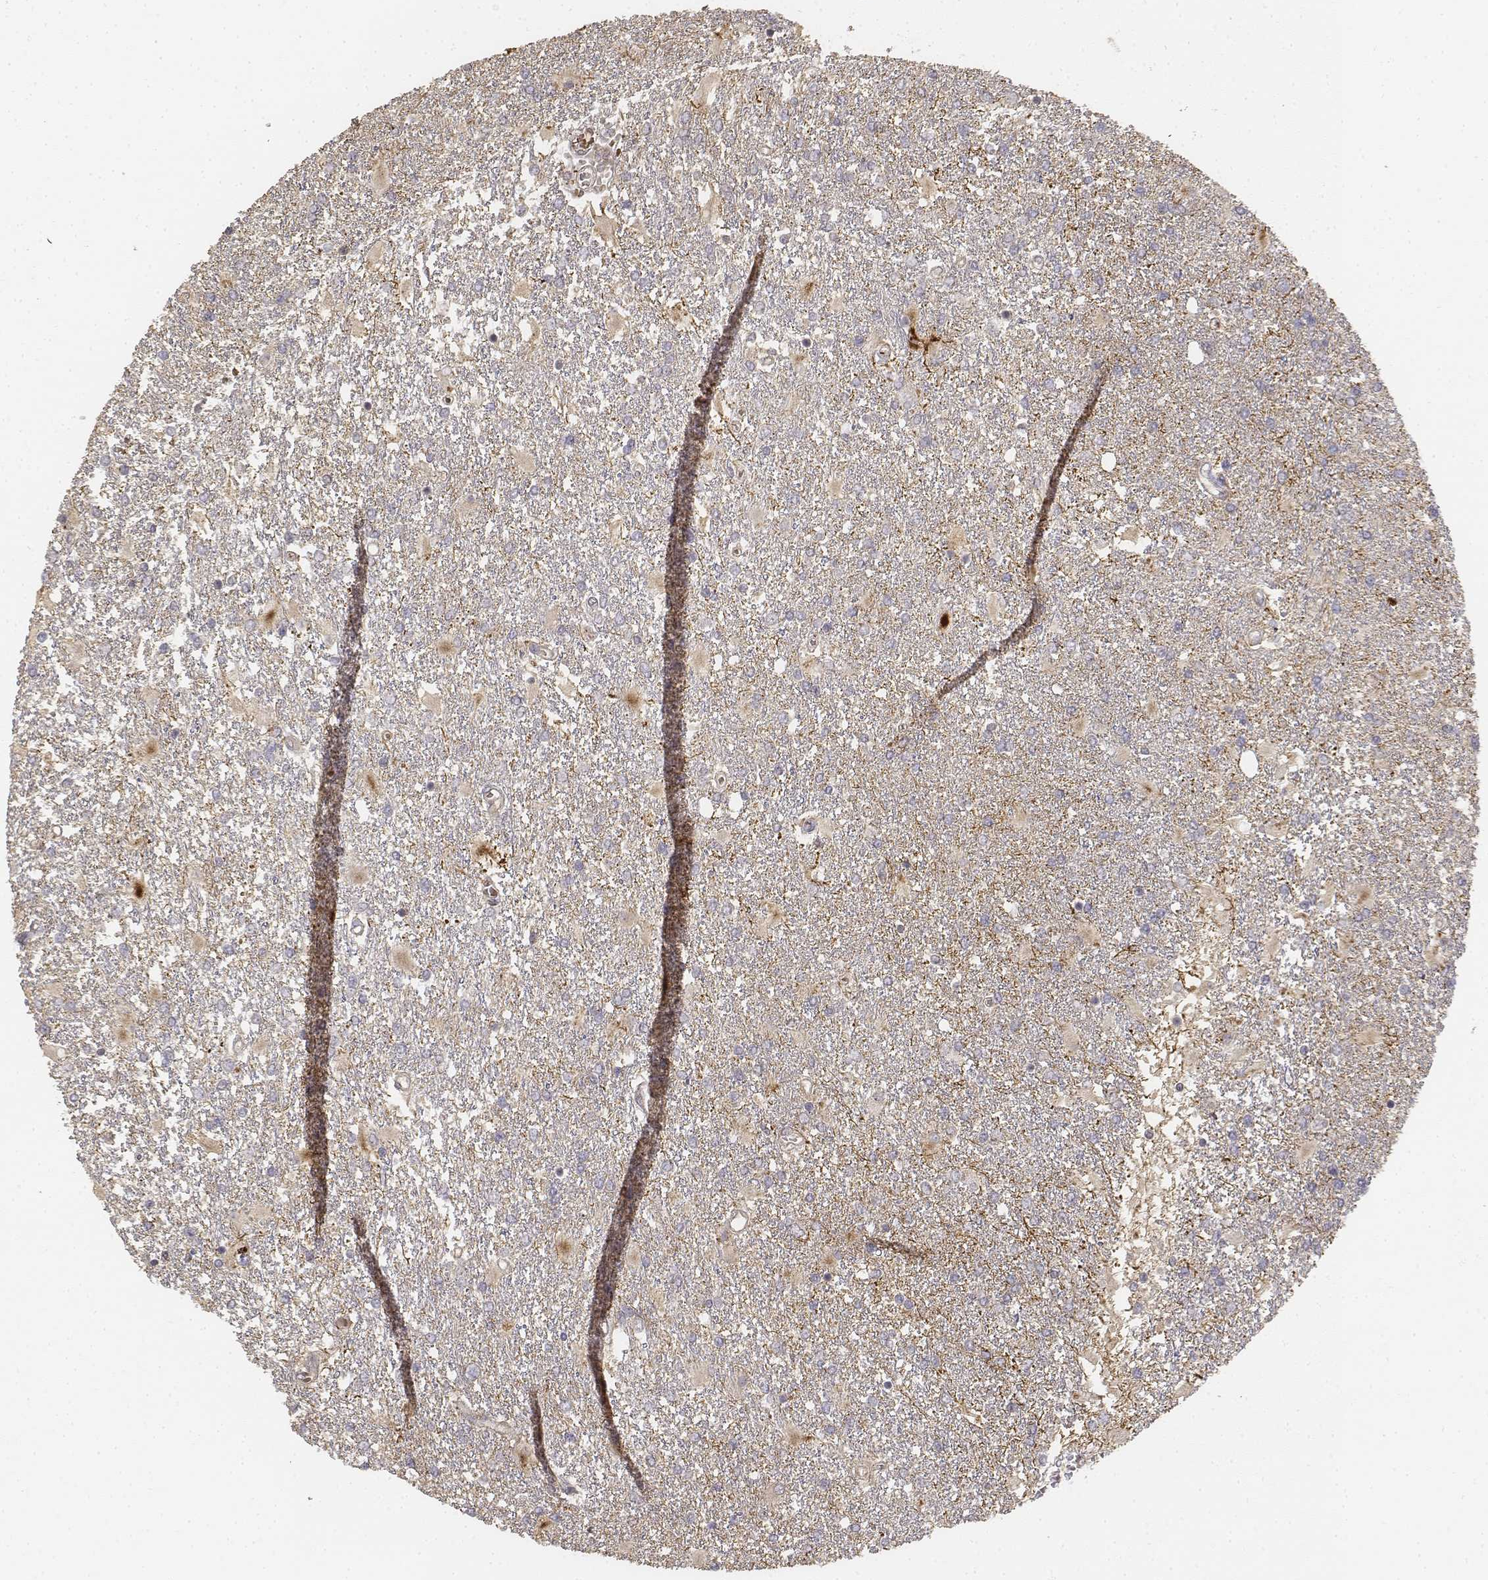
{"staining": {"intensity": "weak", "quantity": "<25%", "location": "cytoplasmic/membranous"}, "tissue": "glioma", "cell_type": "Tumor cells", "image_type": "cancer", "snomed": [{"axis": "morphology", "description": "Glioma, malignant, High grade"}, {"axis": "topography", "description": "Cerebral cortex"}], "caption": "The IHC photomicrograph has no significant staining in tumor cells of glioma tissue.", "gene": "FBXO21", "patient": {"sex": "male", "age": 79}}